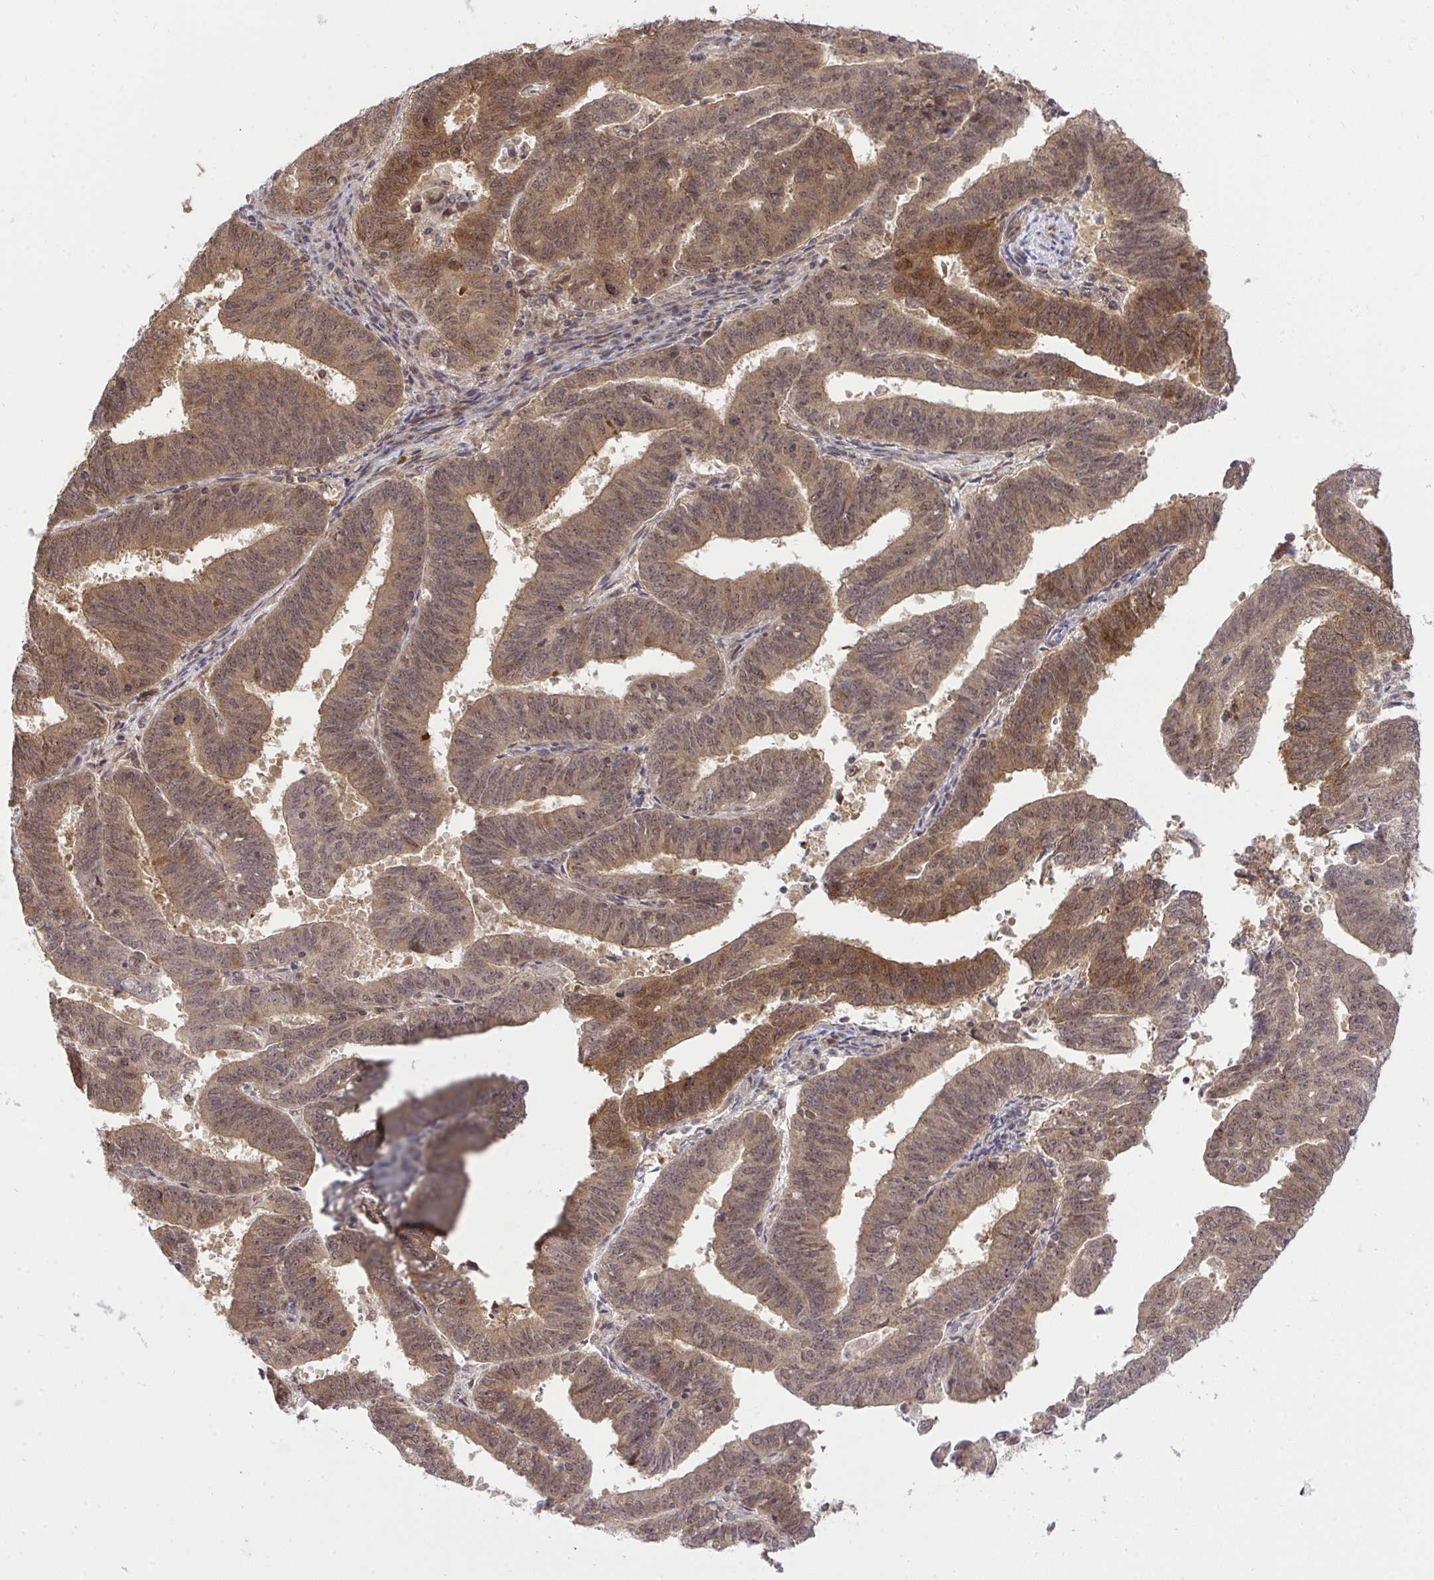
{"staining": {"intensity": "moderate", "quantity": ">75%", "location": "cytoplasmic/membranous"}, "tissue": "endometrial cancer", "cell_type": "Tumor cells", "image_type": "cancer", "snomed": [{"axis": "morphology", "description": "Adenocarcinoma, NOS"}, {"axis": "topography", "description": "Endometrium"}], "caption": "A brown stain labels moderate cytoplasmic/membranous staining of a protein in human endometrial cancer tumor cells.", "gene": "ERI1", "patient": {"sex": "female", "age": 82}}